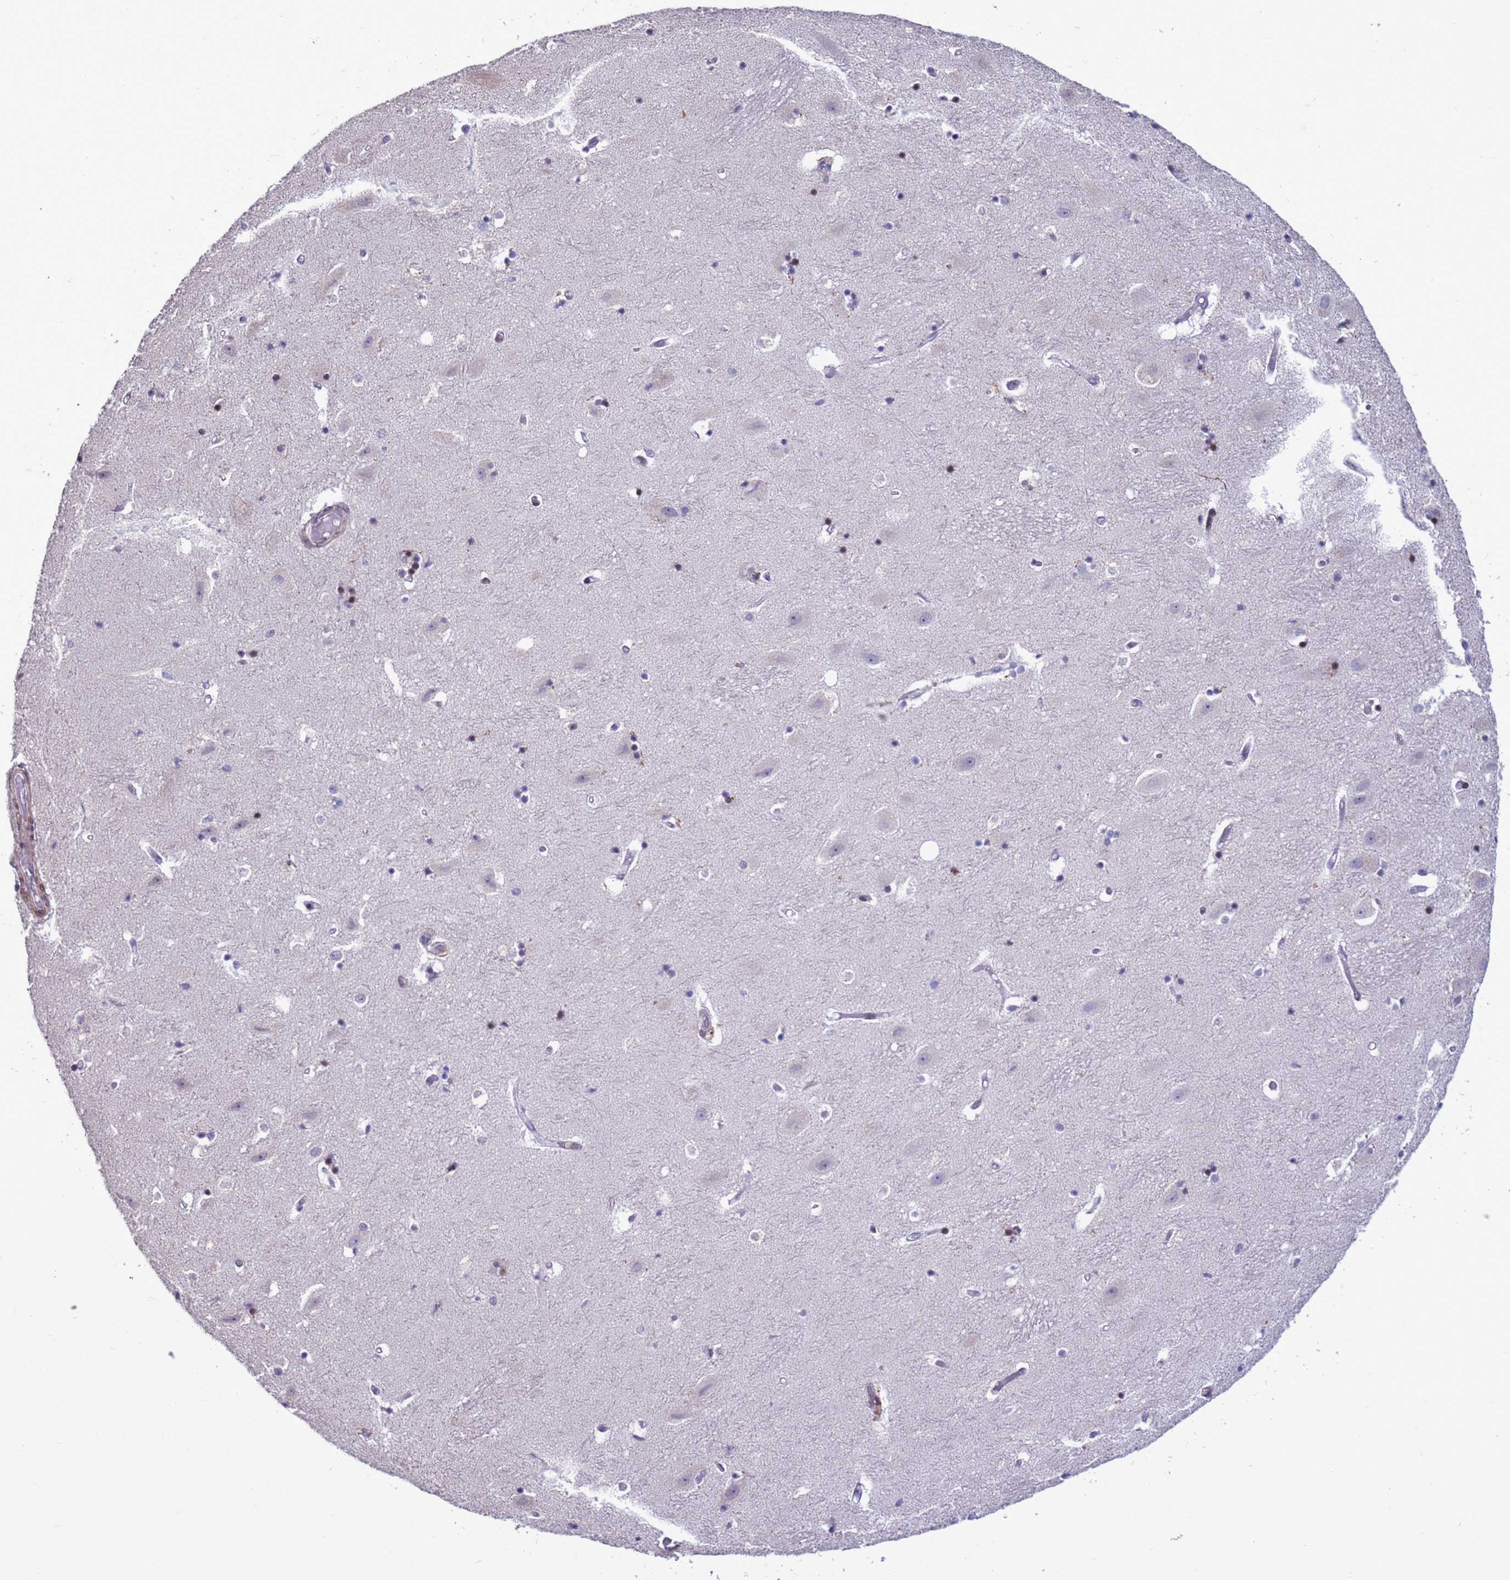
{"staining": {"intensity": "negative", "quantity": "none", "location": "none"}, "tissue": "hippocampus", "cell_type": "Glial cells", "image_type": "normal", "snomed": [{"axis": "morphology", "description": "Normal tissue, NOS"}, {"axis": "topography", "description": "Hippocampus"}], "caption": "Glial cells show no significant expression in unremarkable hippocampus. Brightfield microscopy of IHC stained with DAB (3,3'-diaminobenzidine) (brown) and hematoxylin (blue), captured at high magnification.", "gene": "HGH1", "patient": {"sex": "female", "age": 52}}